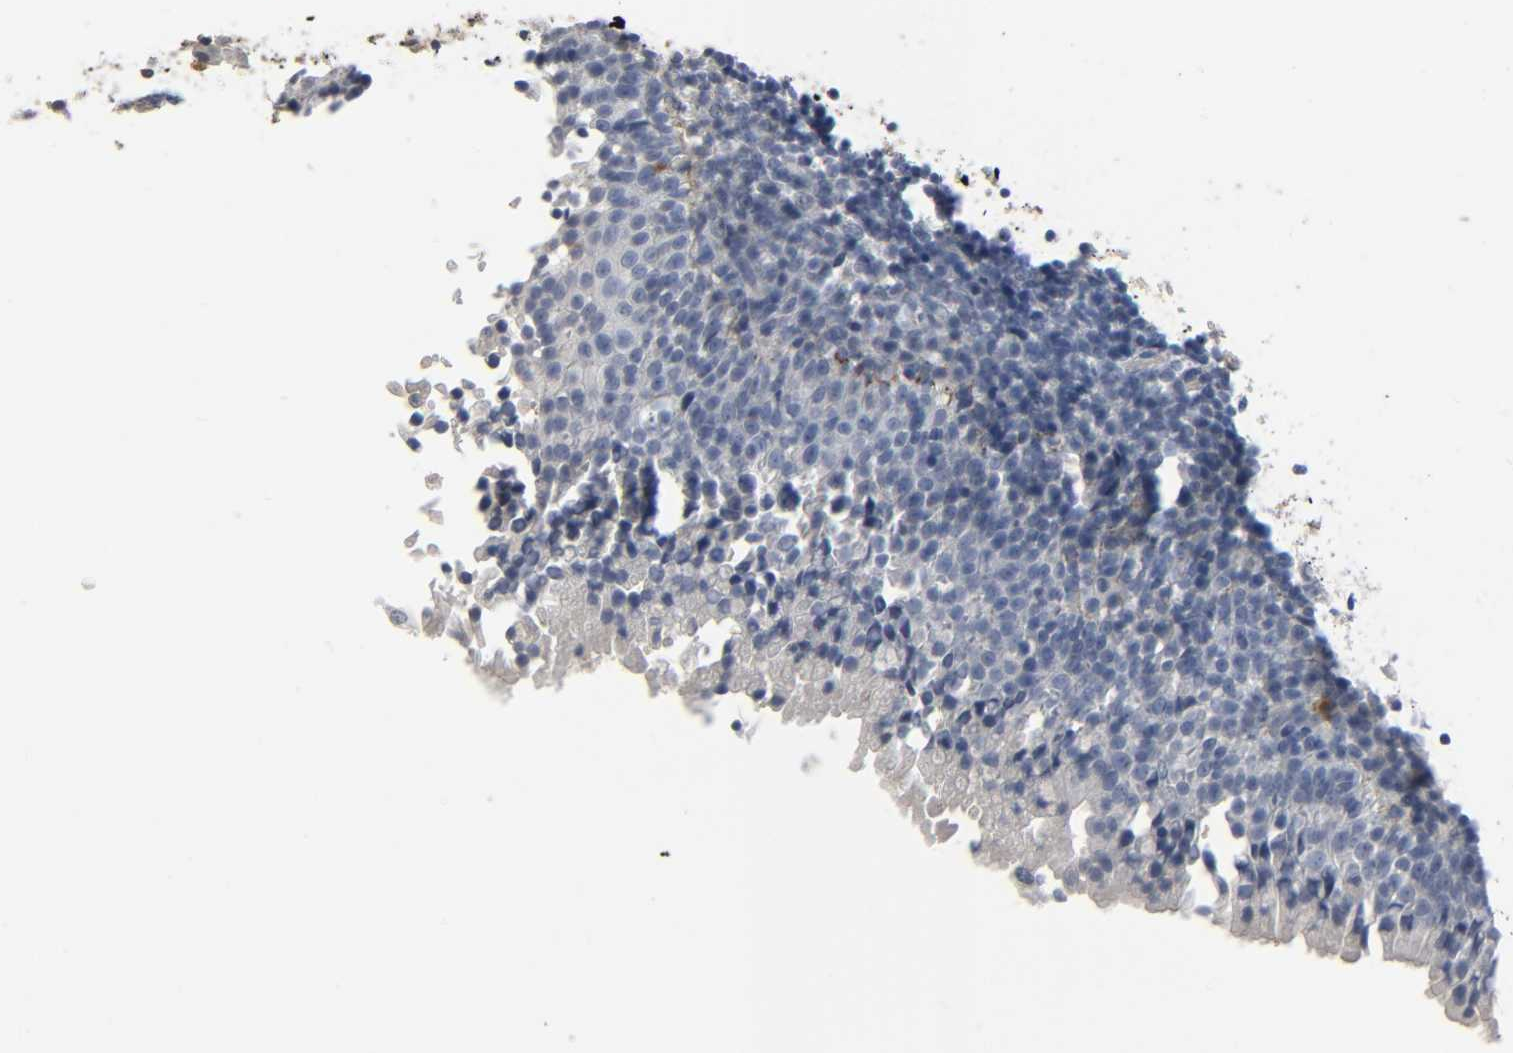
{"staining": {"intensity": "negative", "quantity": "none", "location": "none"}, "tissue": "tonsil", "cell_type": "Germinal center cells", "image_type": "normal", "snomed": [{"axis": "morphology", "description": "Normal tissue, NOS"}, {"axis": "topography", "description": "Tonsil"}], "caption": "IHC histopathology image of unremarkable tonsil stained for a protein (brown), which exhibits no positivity in germinal center cells. (DAB (3,3'-diaminobenzidine) immunohistochemistry with hematoxylin counter stain).", "gene": "FBLN5", "patient": {"sex": "female", "age": 40}}